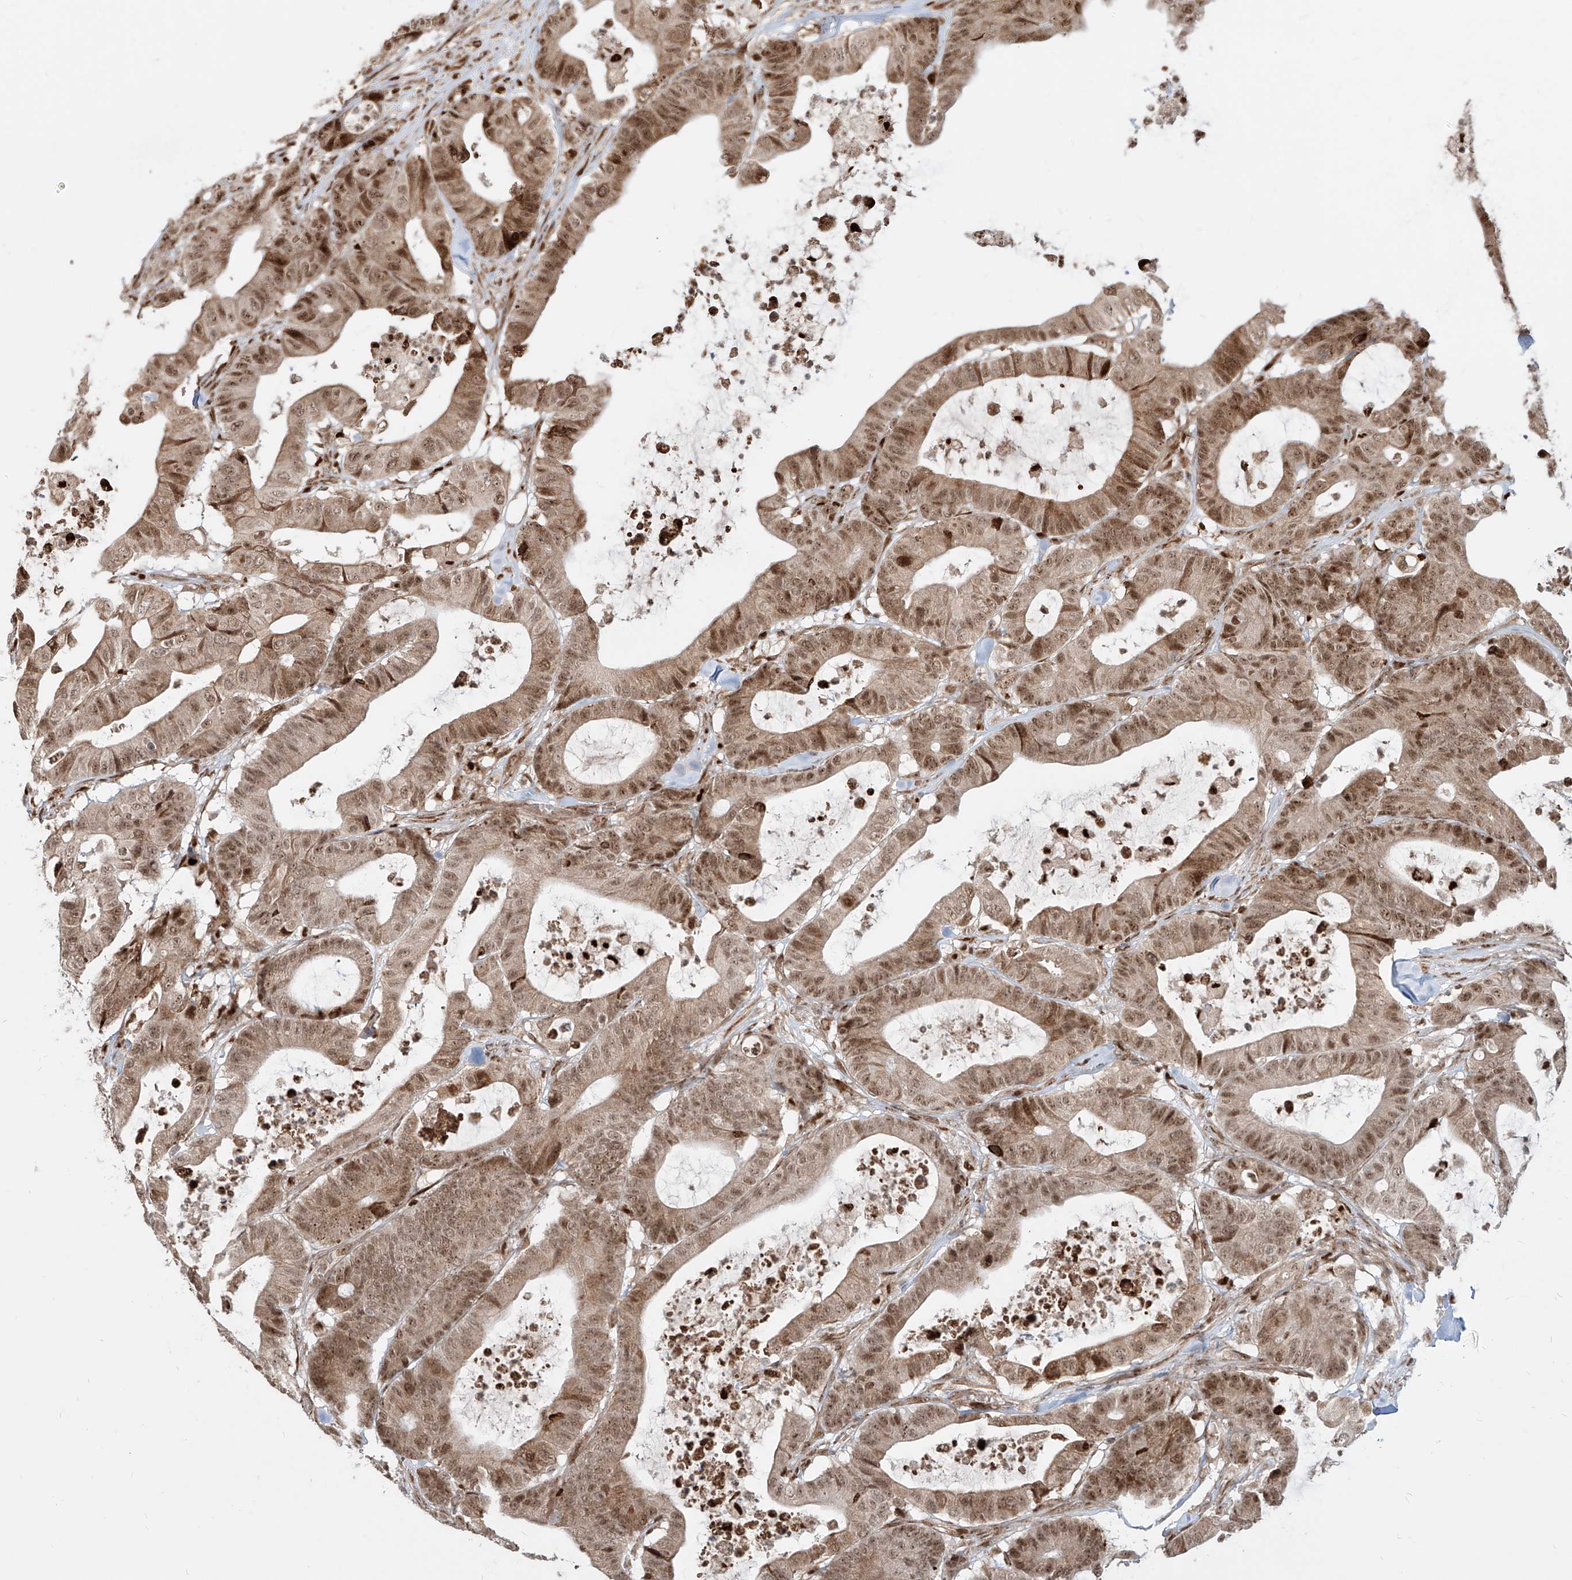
{"staining": {"intensity": "moderate", "quantity": ">75%", "location": "cytoplasmic/membranous,nuclear"}, "tissue": "colorectal cancer", "cell_type": "Tumor cells", "image_type": "cancer", "snomed": [{"axis": "morphology", "description": "Adenocarcinoma, NOS"}, {"axis": "topography", "description": "Colon"}], "caption": "Protein analysis of colorectal adenocarcinoma tissue displays moderate cytoplasmic/membranous and nuclear positivity in approximately >75% of tumor cells.", "gene": "ZNF710", "patient": {"sex": "female", "age": 84}}